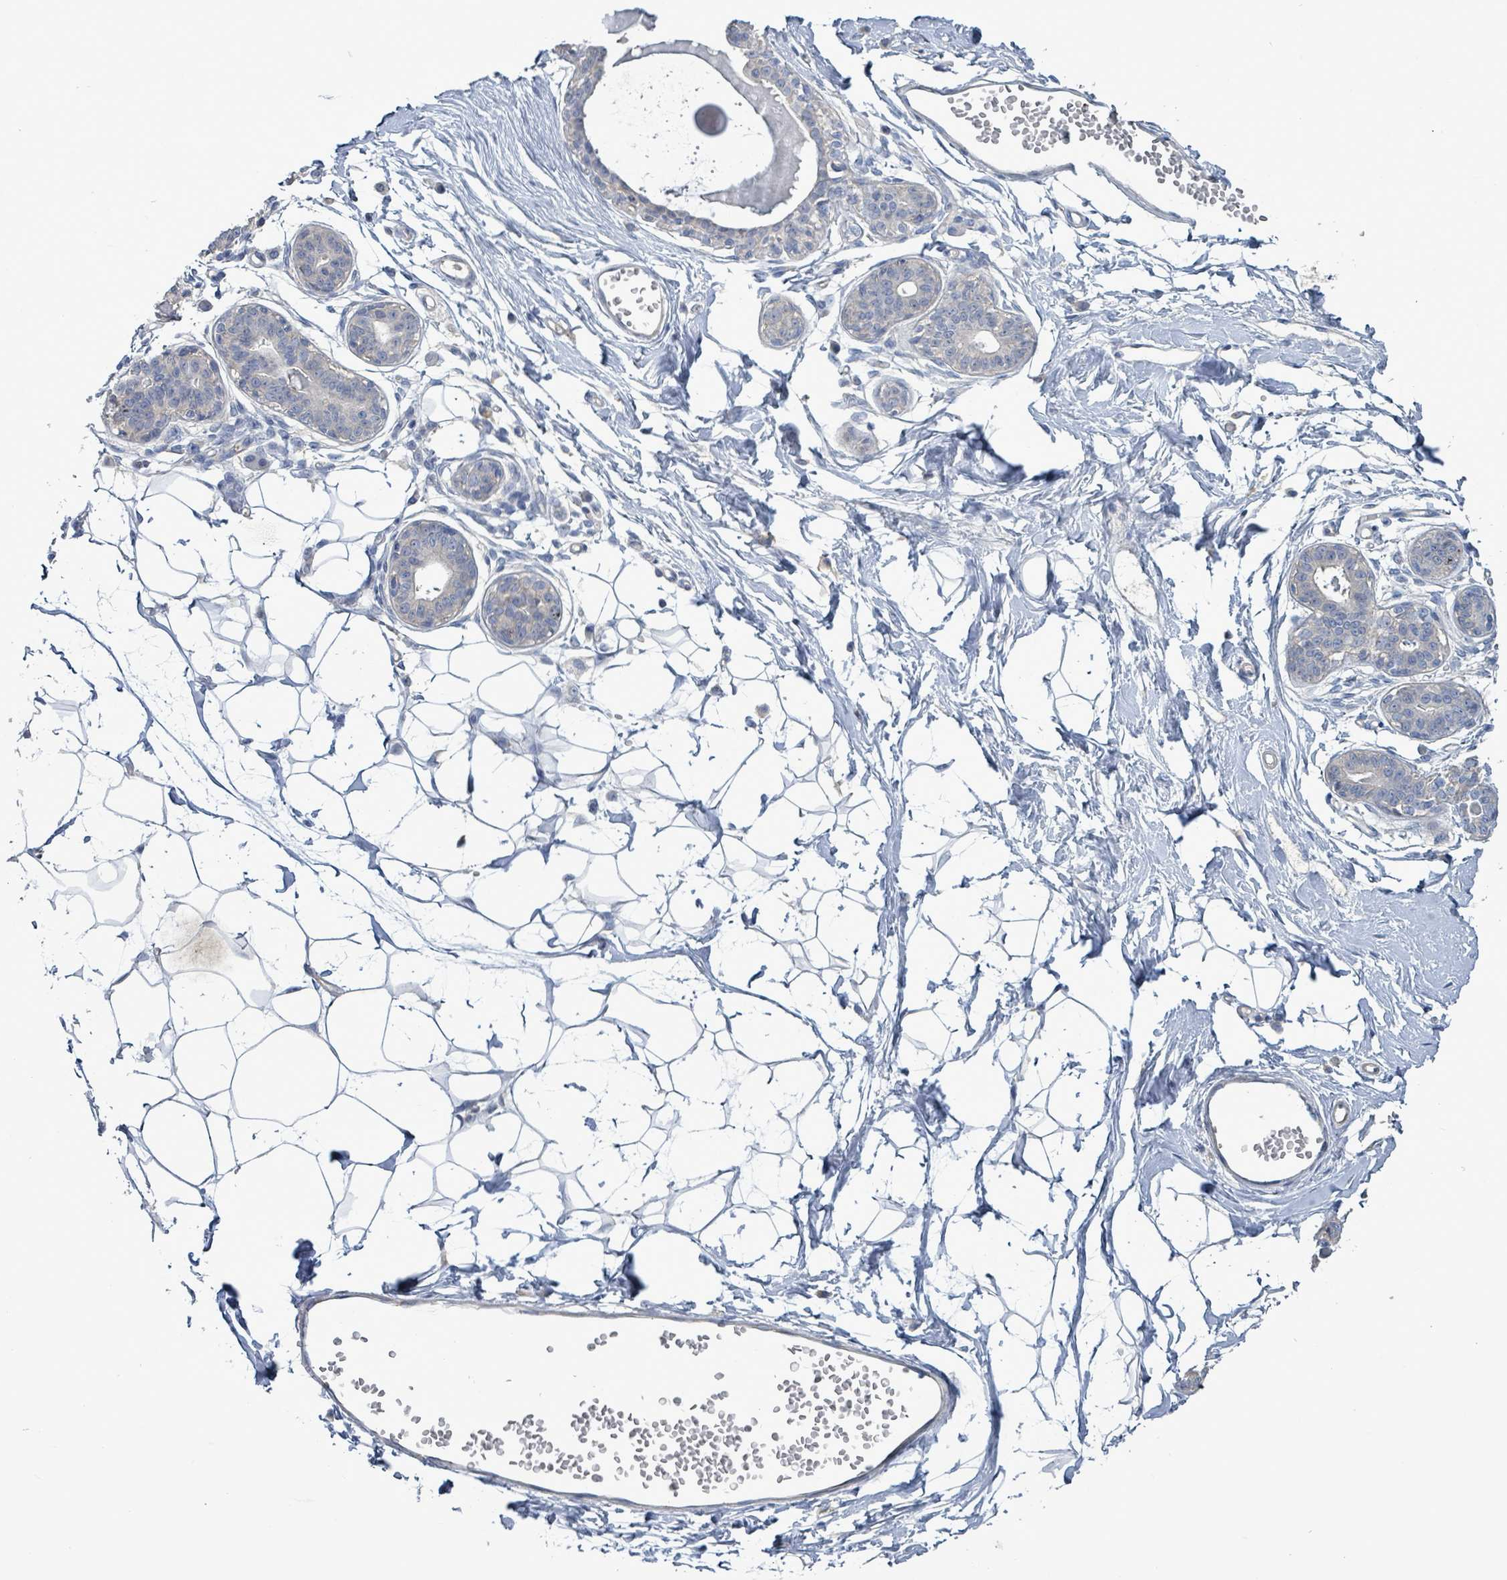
{"staining": {"intensity": "negative", "quantity": "none", "location": "none"}, "tissue": "breast", "cell_type": "Adipocytes", "image_type": "normal", "snomed": [{"axis": "morphology", "description": "Normal tissue, NOS"}, {"axis": "topography", "description": "Breast"}], "caption": "Histopathology image shows no significant protein positivity in adipocytes of normal breast. (DAB (3,3'-diaminobenzidine) immunohistochemistry visualized using brightfield microscopy, high magnification).", "gene": "HRAS", "patient": {"sex": "female", "age": 45}}